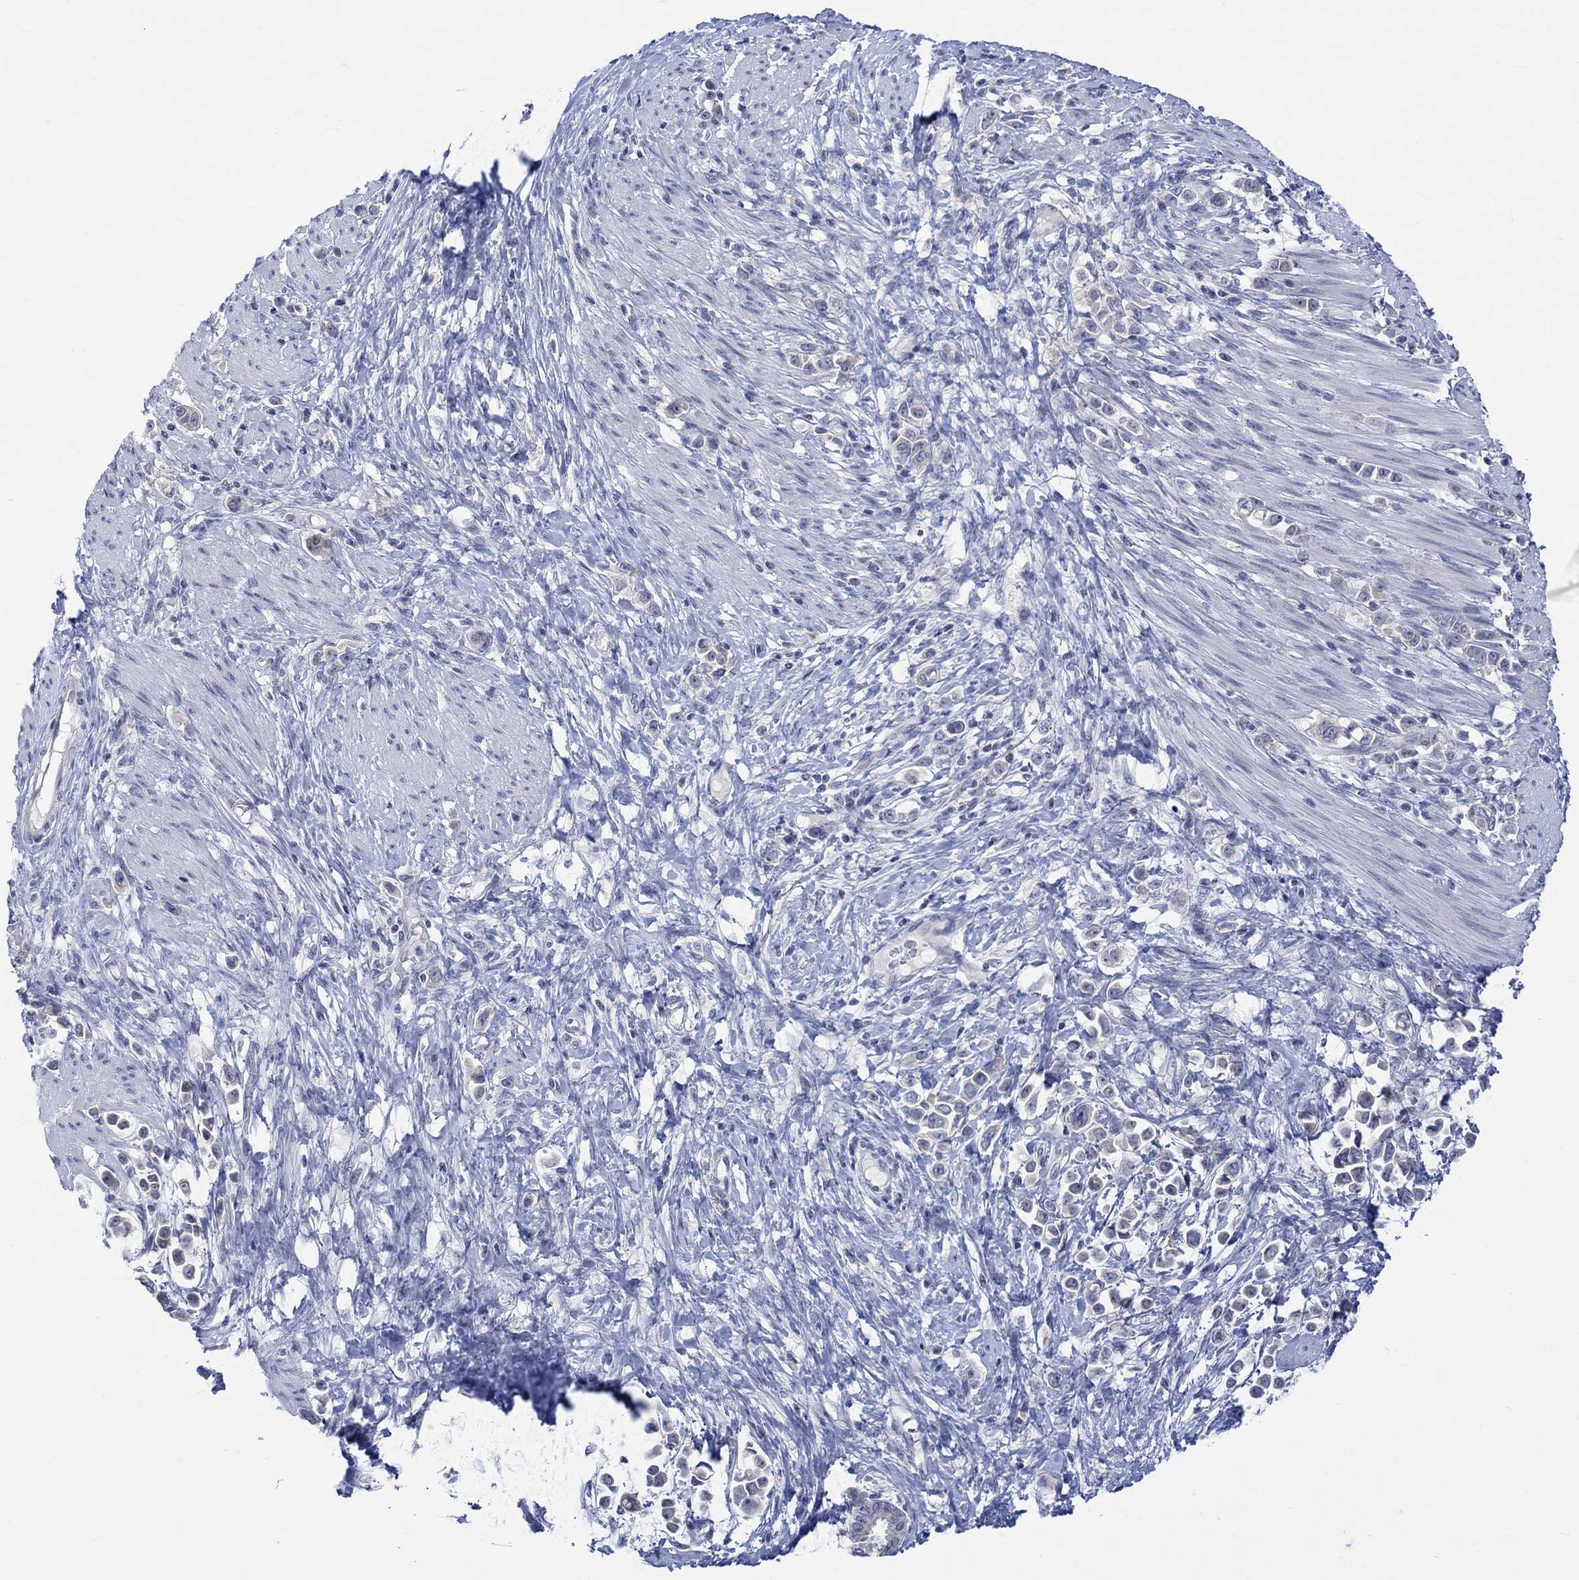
{"staining": {"intensity": "negative", "quantity": "none", "location": "none"}, "tissue": "stomach cancer", "cell_type": "Tumor cells", "image_type": "cancer", "snomed": [{"axis": "morphology", "description": "Adenocarcinoma, NOS"}, {"axis": "topography", "description": "Stomach"}], "caption": "Immunohistochemistry histopathology image of neoplastic tissue: adenocarcinoma (stomach) stained with DAB (3,3'-diaminobenzidine) shows no significant protein staining in tumor cells.", "gene": "DCX", "patient": {"sex": "male", "age": 82}}